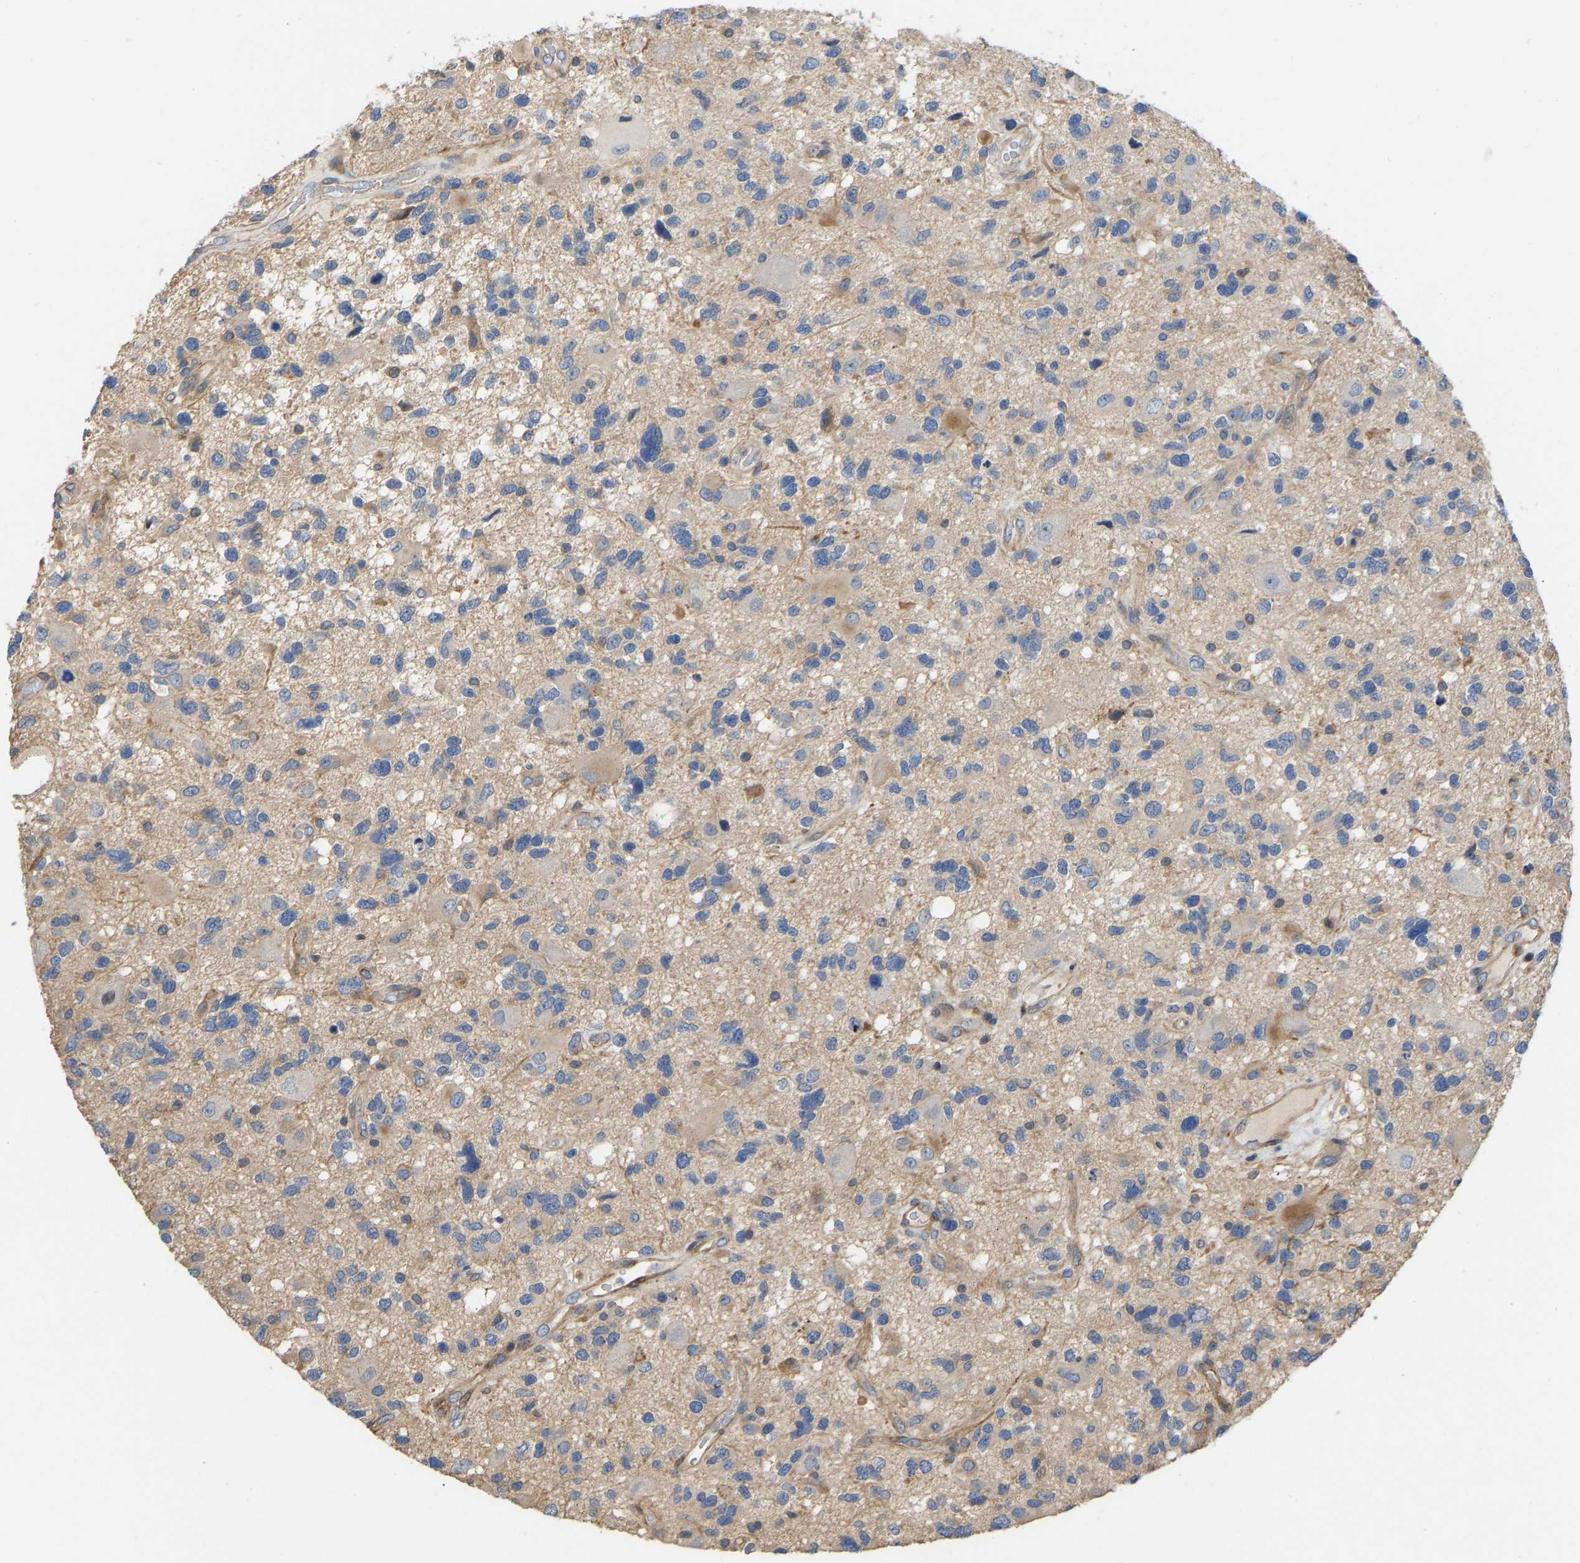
{"staining": {"intensity": "moderate", "quantity": "<25%", "location": "cytoplasmic/membranous"}, "tissue": "glioma", "cell_type": "Tumor cells", "image_type": "cancer", "snomed": [{"axis": "morphology", "description": "Glioma, malignant, High grade"}, {"axis": "topography", "description": "Brain"}], "caption": "Glioma stained with a protein marker displays moderate staining in tumor cells.", "gene": "ELMO2", "patient": {"sex": "male", "age": 33}}